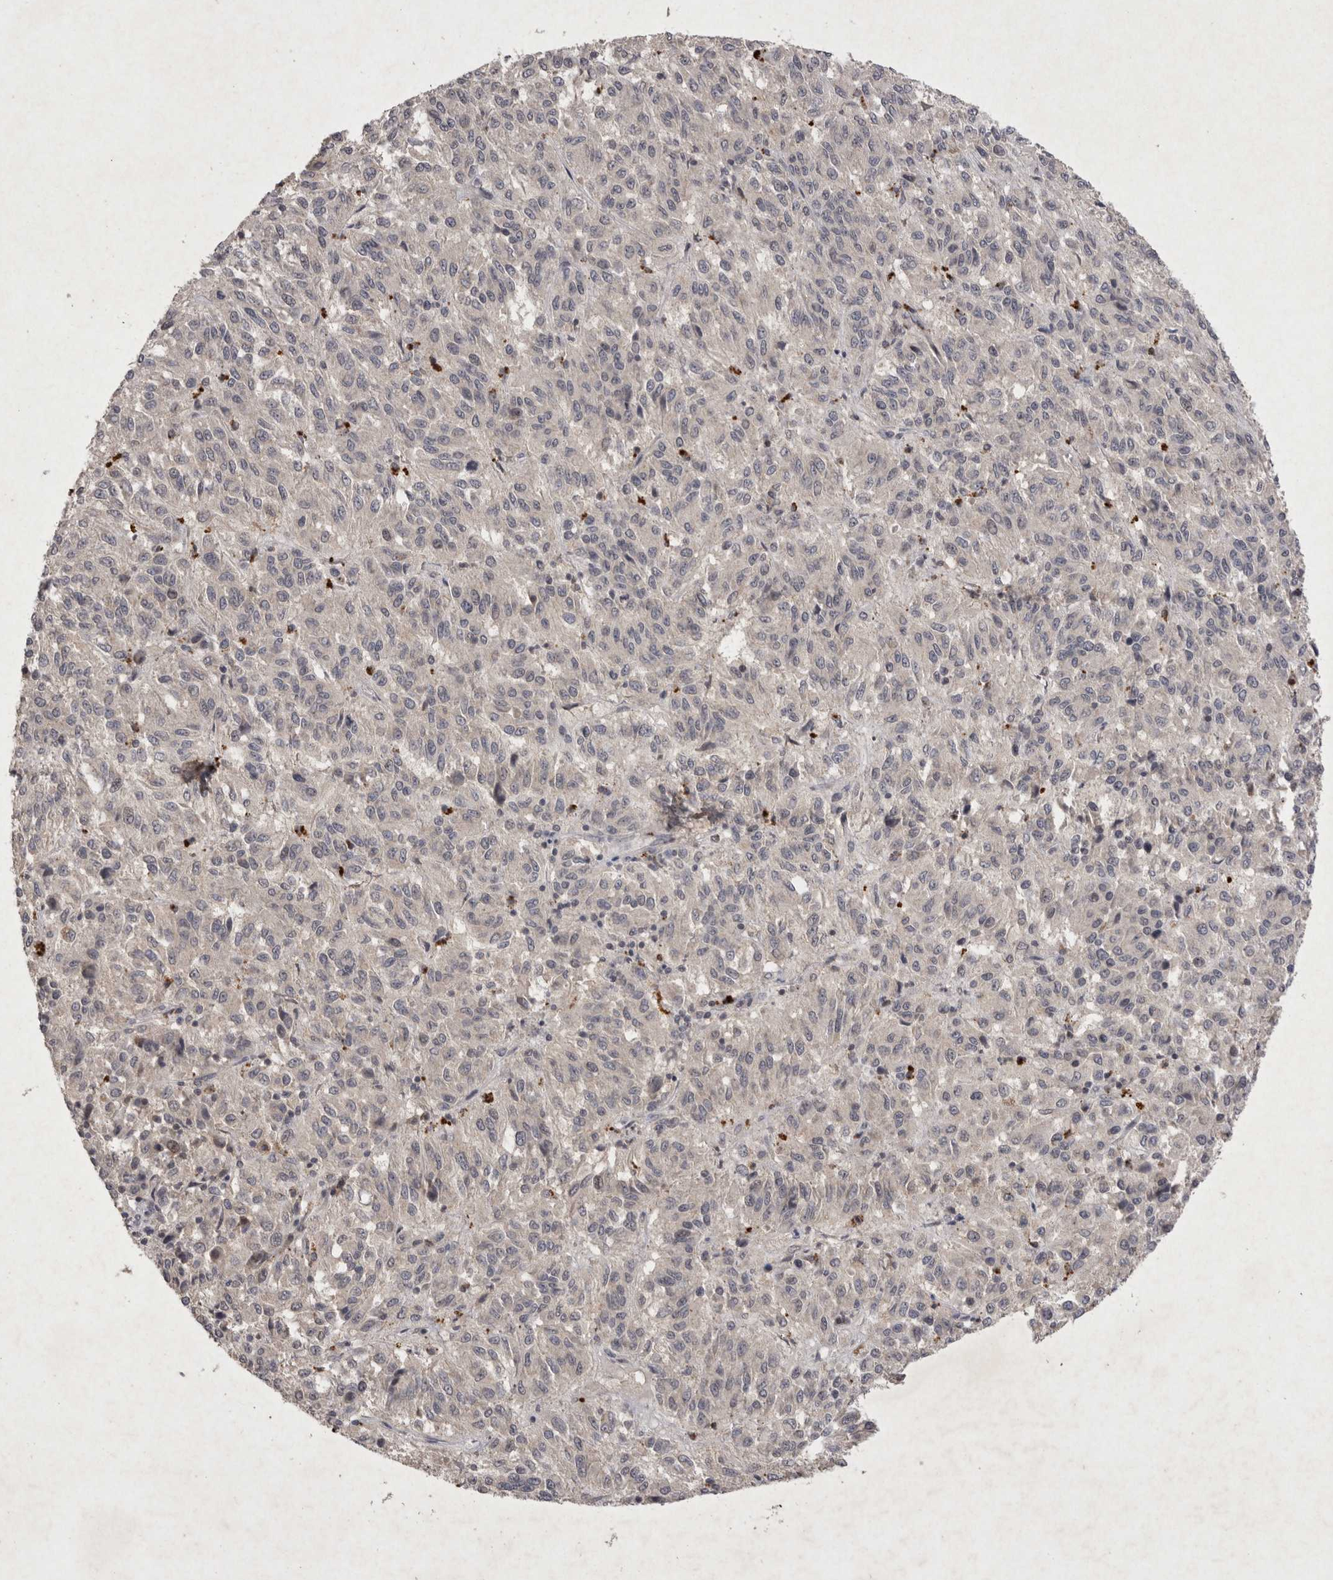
{"staining": {"intensity": "negative", "quantity": "none", "location": "none"}, "tissue": "melanoma", "cell_type": "Tumor cells", "image_type": "cancer", "snomed": [{"axis": "morphology", "description": "Malignant melanoma, Metastatic site"}, {"axis": "topography", "description": "Lung"}], "caption": "An IHC image of malignant melanoma (metastatic site) is shown. There is no staining in tumor cells of malignant melanoma (metastatic site).", "gene": "APLNR", "patient": {"sex": "male", "age": 64}}